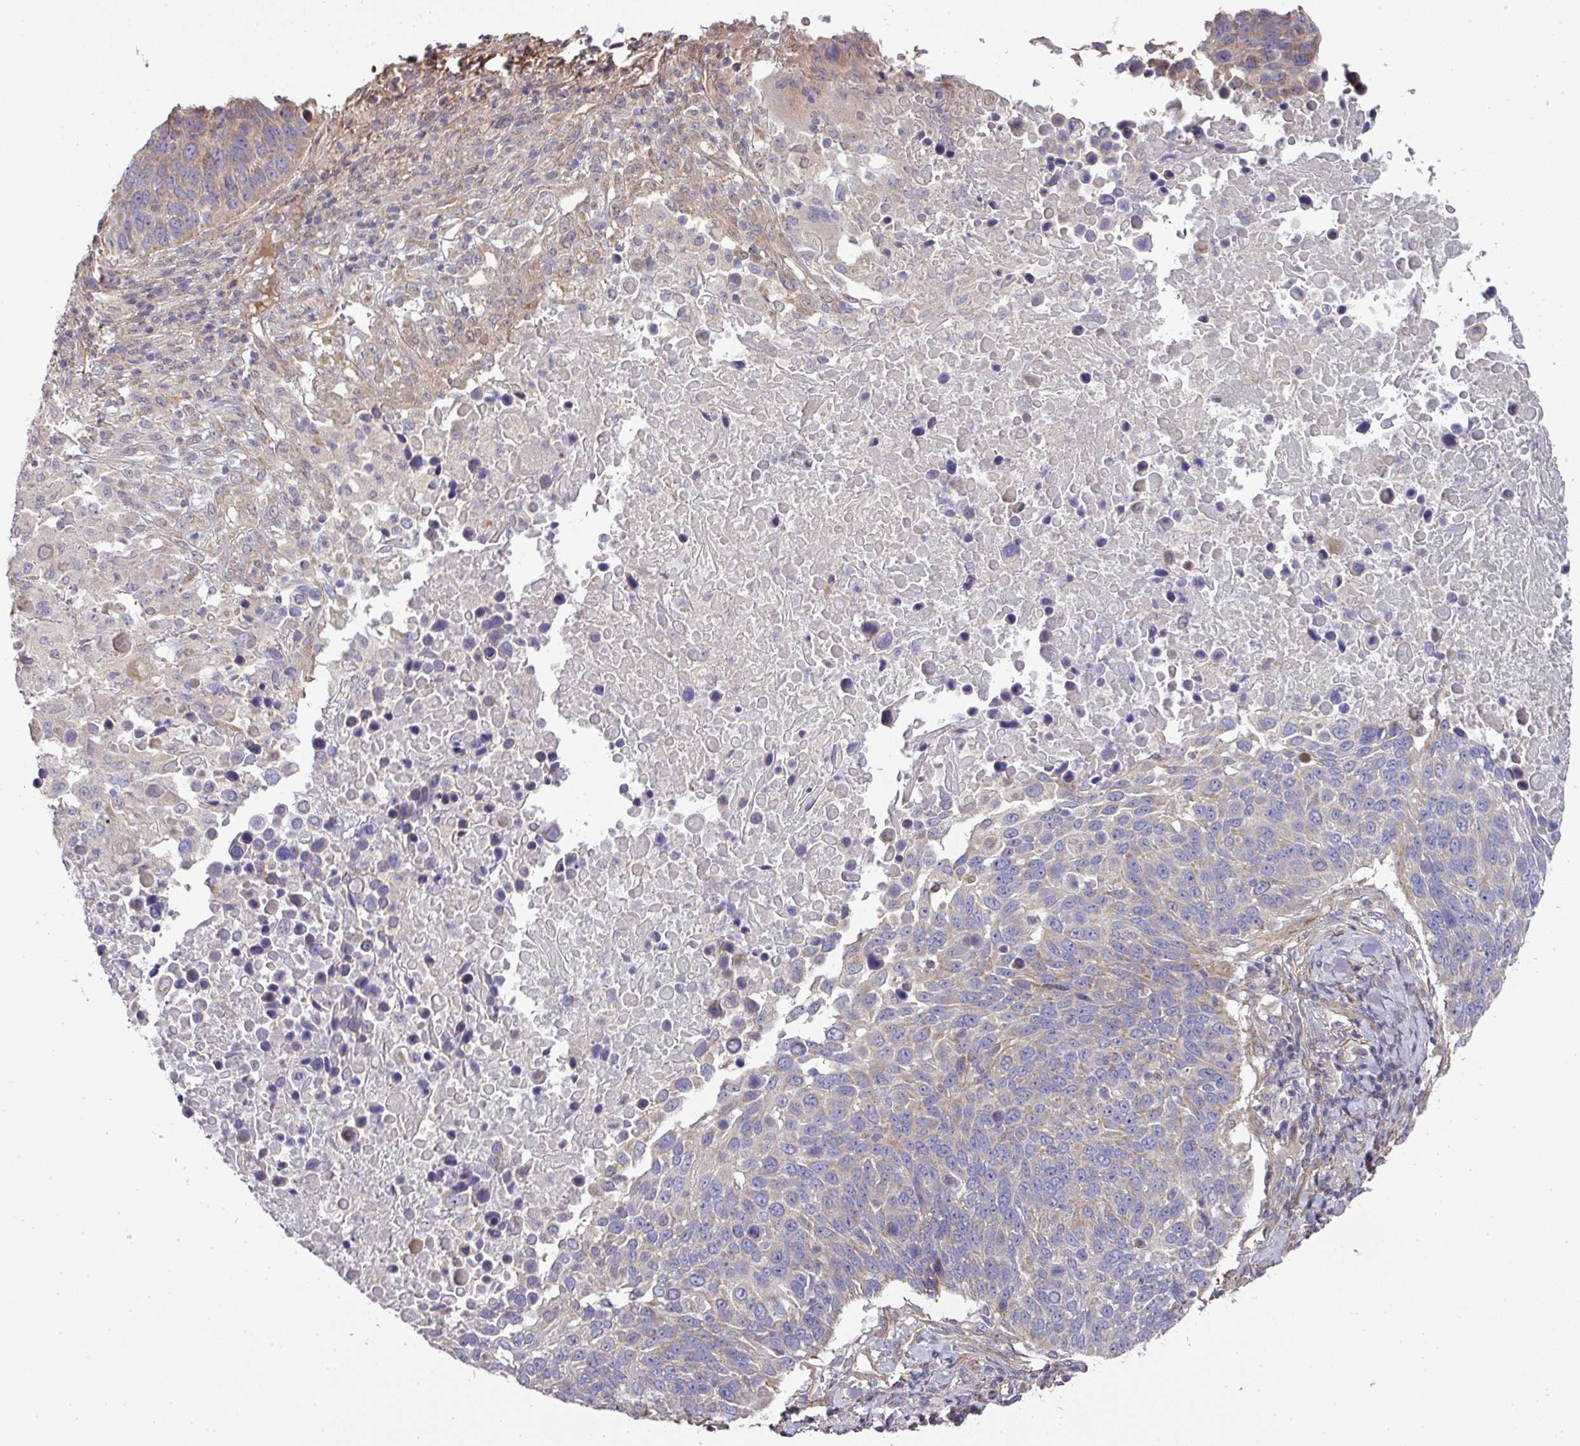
{"staining": {"intensity": "weak", "quantity": "<25%", "location": "cytoplasmic/membranous"}, "tissue": "lung cancer", "cell_type": "Tumor cells", "image_type": "cancer", "snomed": [{"axis": "morphology", "description": "Normal tissue, NOS"}, {"axis": "morphology", "description": "Squamous cell carcinoma, NOS"}, {"axis": "topography", "description": "Lymph node"}, {"axis": "topography", "description": "Lung"}], "caption": "Immunohistochemistry (IHC) micrograph of human lung cancer stained for a protein (brown), which displays no positivity in tumor cells.", "gene": "STK35", "patient": {"sex": "male", "age": 66}}